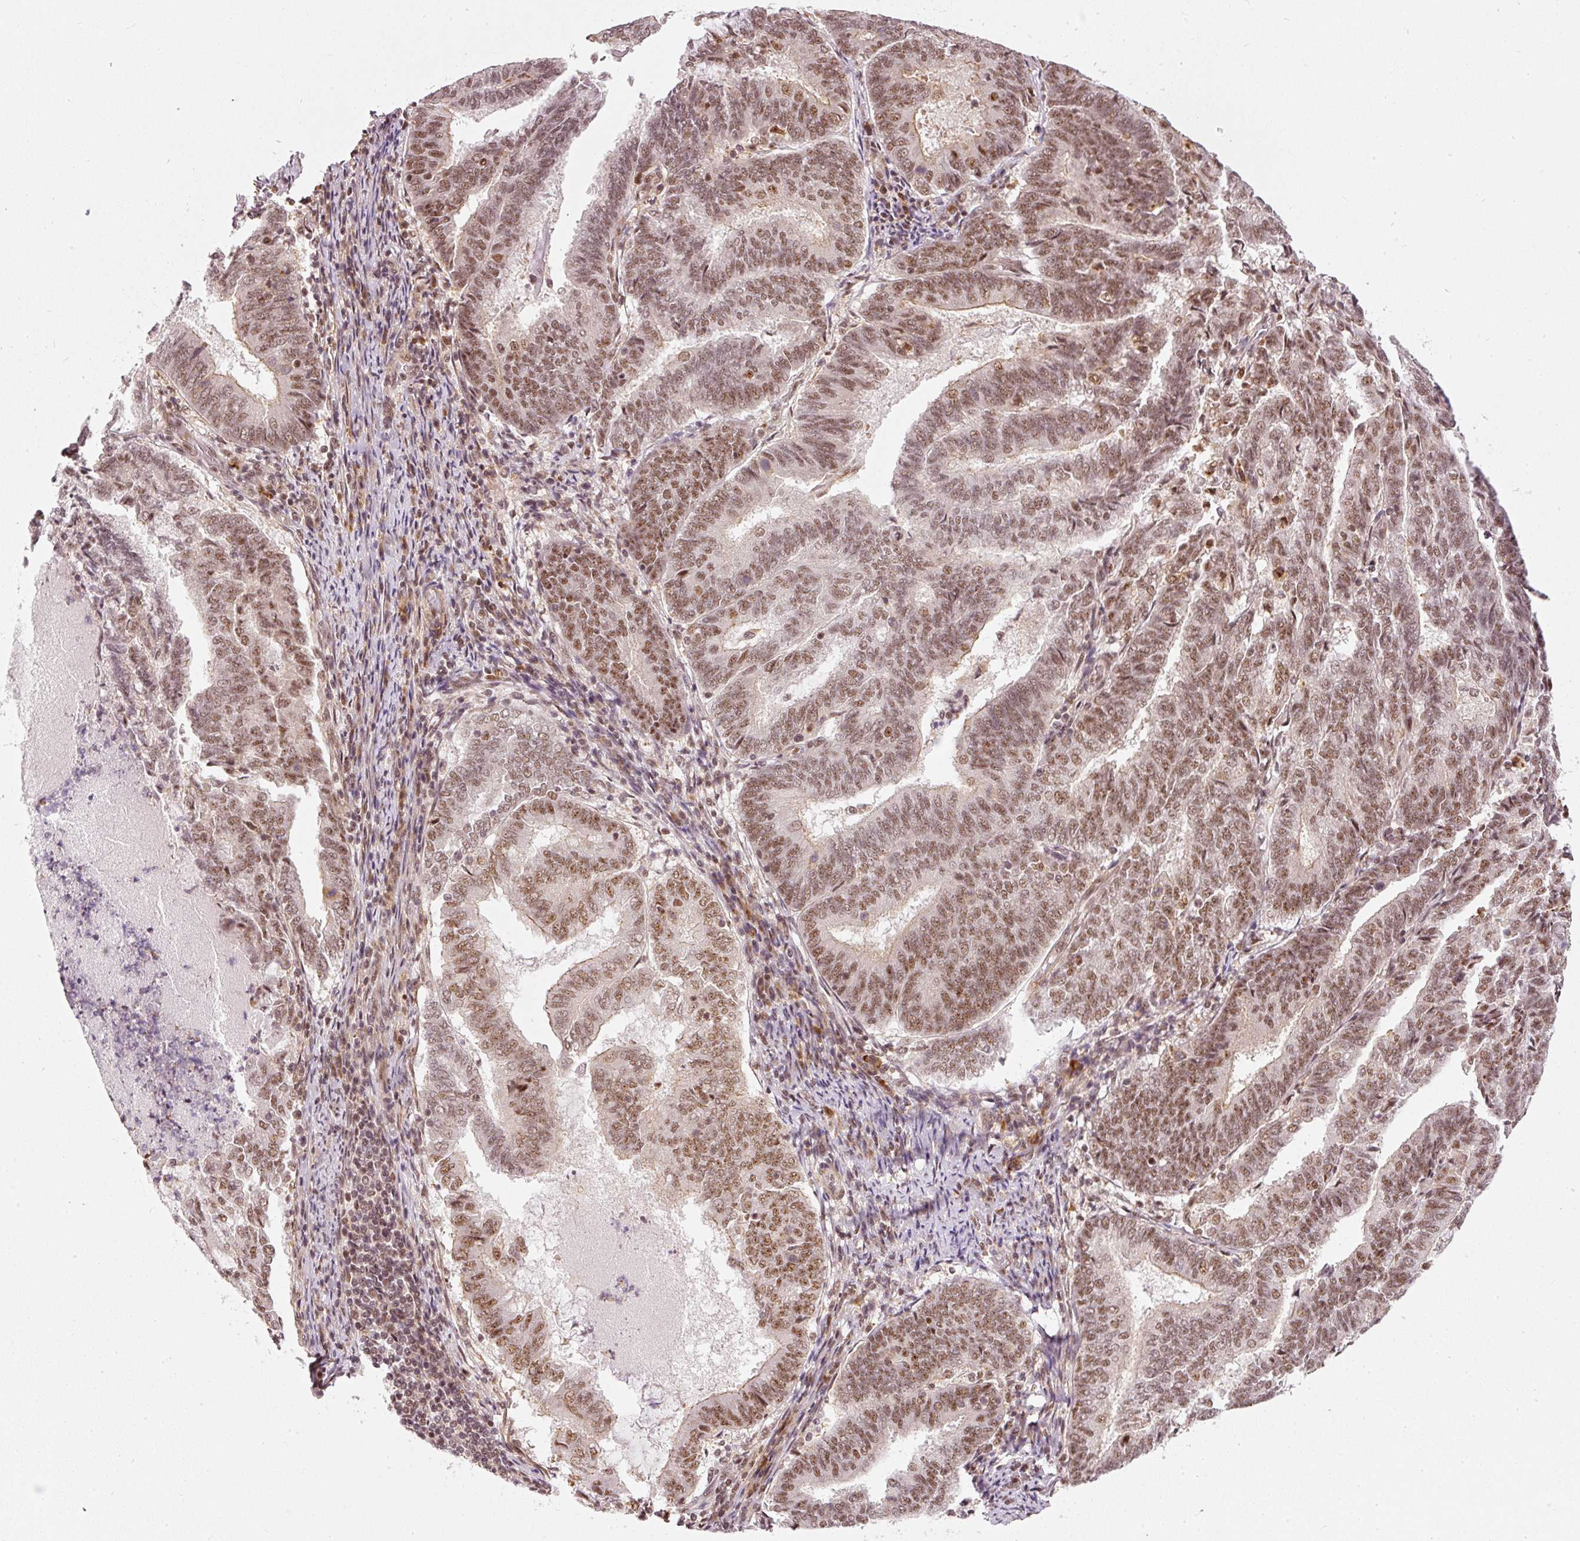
{"staining": {"intensity": "moderate", "quantity": ">75%", "location": "nuclear"}, "tissue": "endometrial cancer", "cell_type": "Tumor cells", "image_type": "cancer", "snomed": [{"axis": "morphology", "description": "Adenocarcinoma, NOS"}, {"axis": "topography", "description": "Endometrium"}], "caption": "Protein analysis of endometrial cancer tissue shows moderate nuclear positivity in approximately >75% of tumor cells.", "gene": "THOC6", "patient": {"sex": "female", "age": 80}}